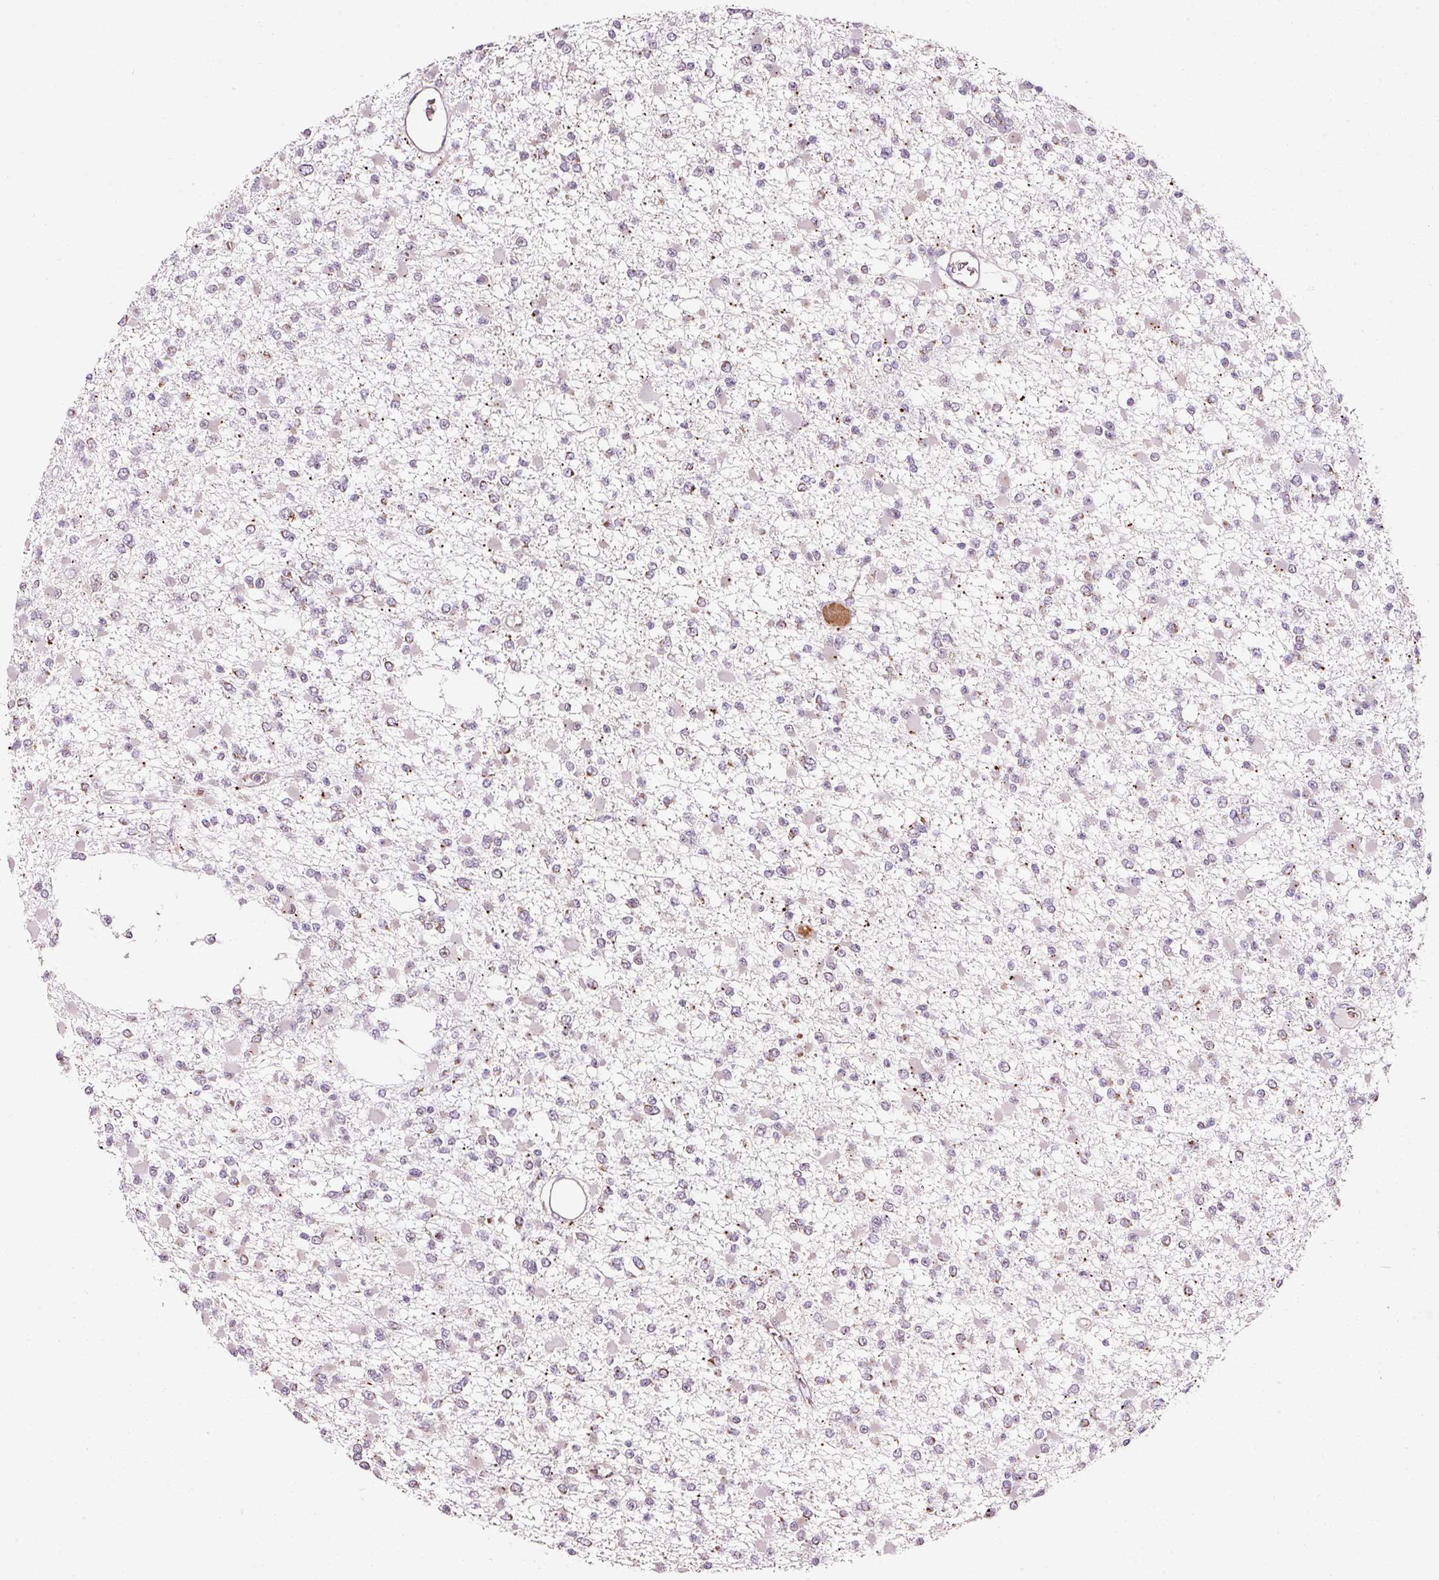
{"staining": {"intensity": "negative", "quantity": "none", "location": "none"}, "tissue": "glioma", "cell_type": "Tumor cells", "image_type": "cancer", "snomed": [{"axis": "morphology", "description": "Glioma, malignant, Low grade"}, {"axis": "topography", "description": "Brain"}], "caption": "A histopathology image of human glioma is negative for staining in tumor cells.", "gene": "ZNF460", "patient": {"sex": "female", "age": 22}}